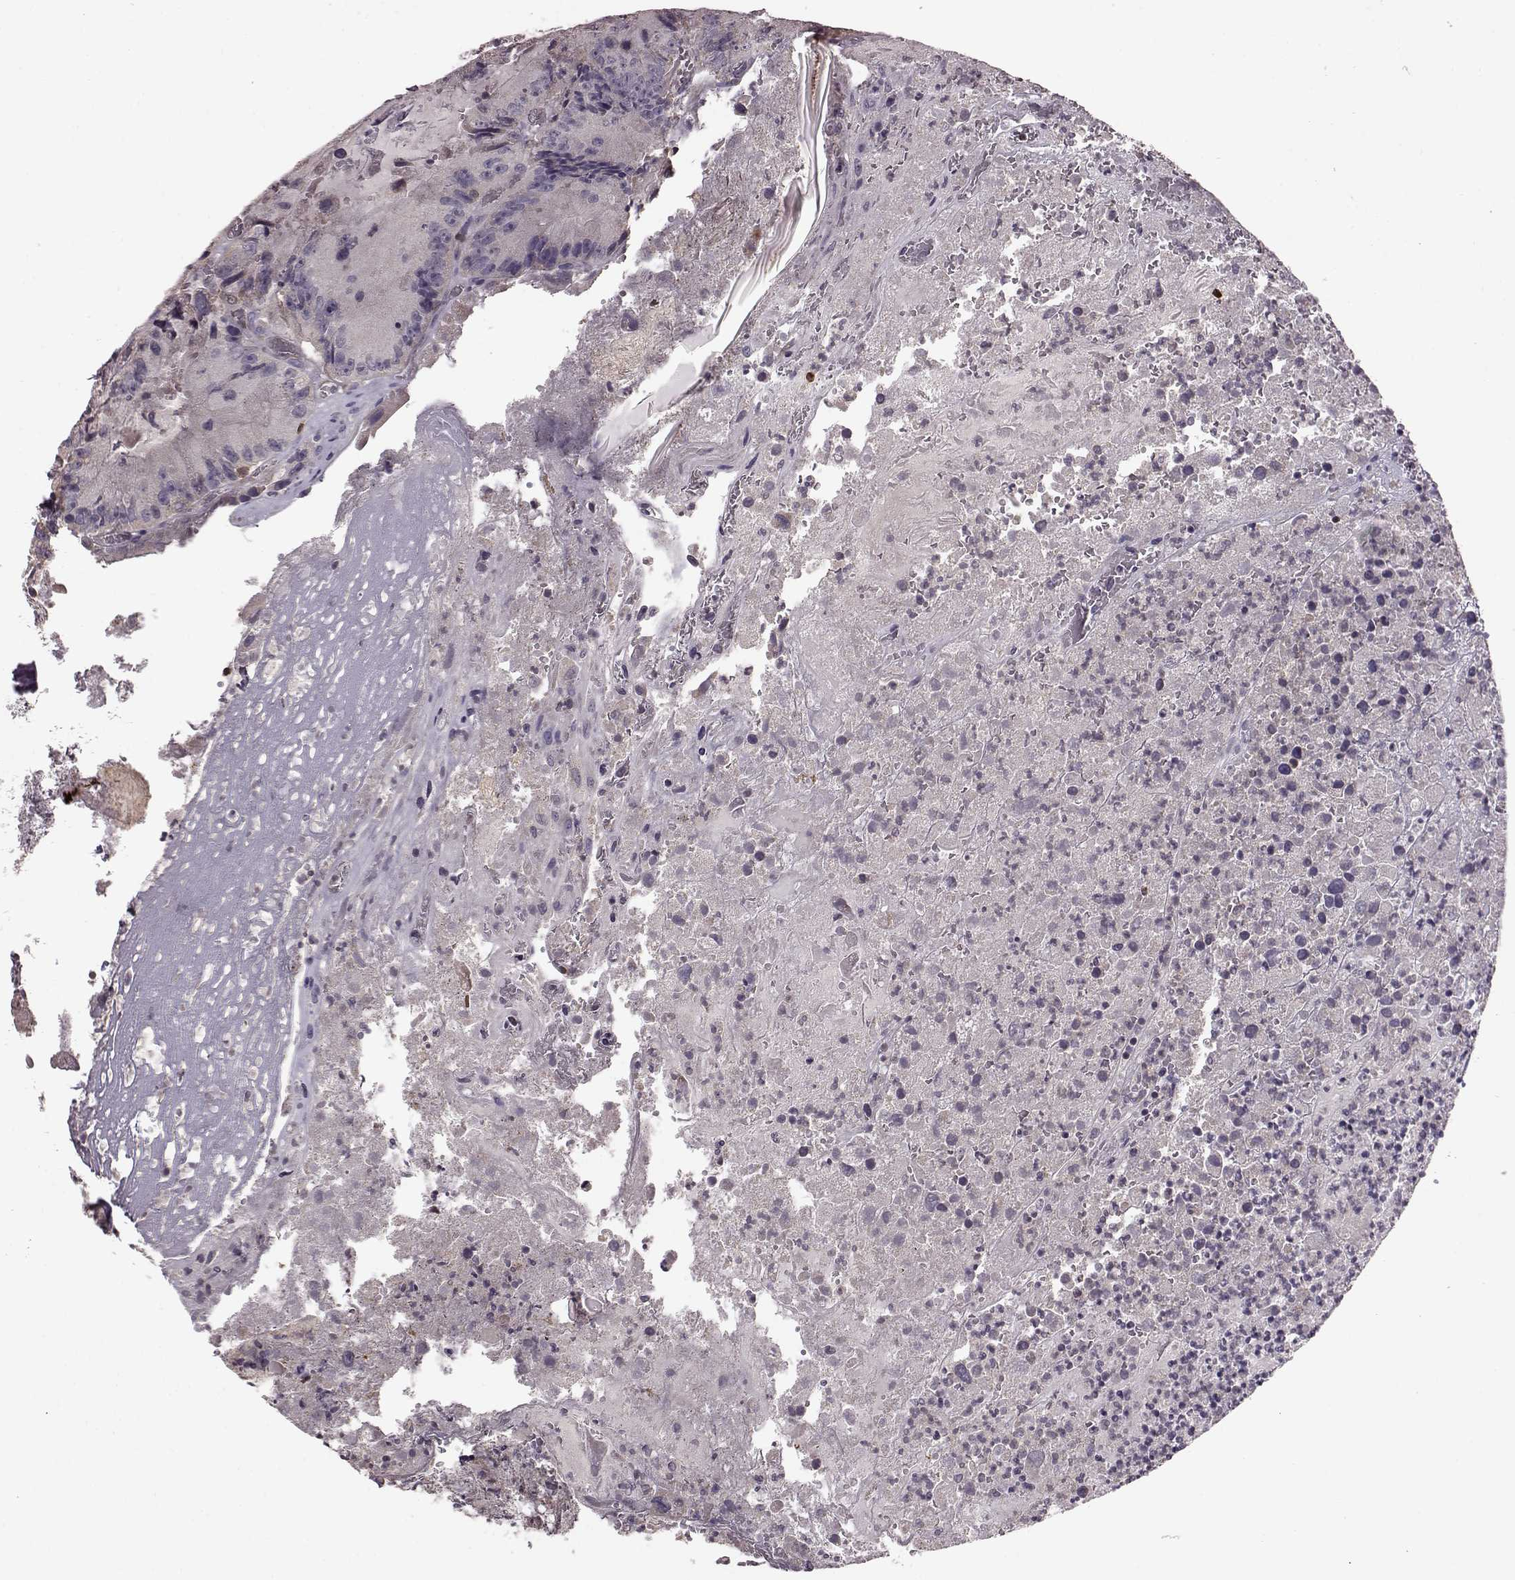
{"staining": {"intensity": "negative", "quantity": "none", "location": "none"}, "tissue": "colorectal cancer", "cell_type": "Tumor cells", "image_type": "cancer", "snomed": [{"axis": "morphology", "description": "Adenocarcinoma, NOS"}, {"axis": "topography", "description": "Colon"}], "caption": "IHC photomicrograph of colorectal adenocarcinoma stained for a protein (brown), which demonstrates no positivity in tumor cells.", "gene": "CDC42SE1", "patient": {"sex": "female", "age": 86}}